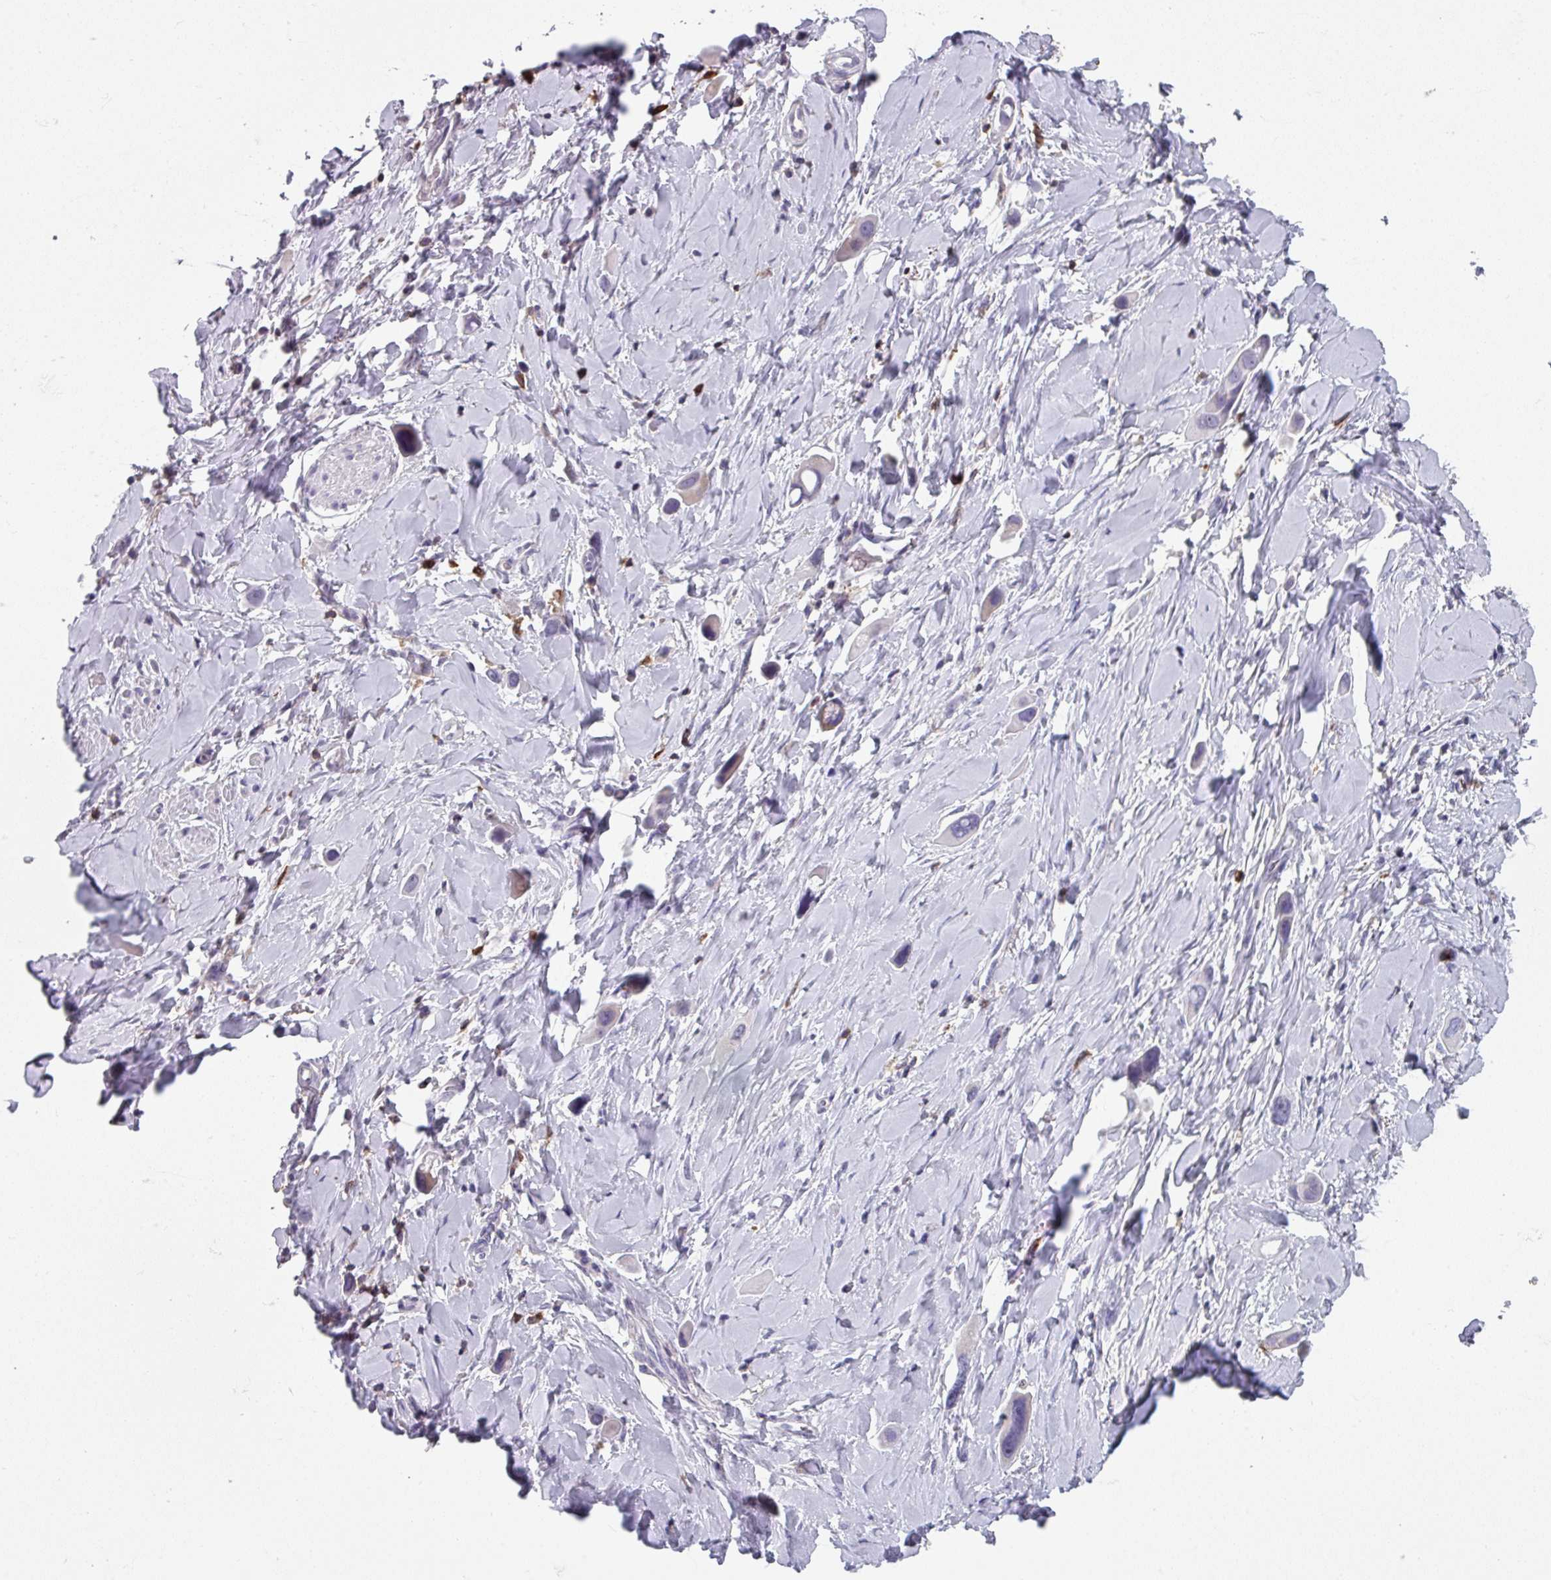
{"staining": {"intensity": "negative", "quantity": "none", "location": "none"}, "tissue": "lung cancer", "cell_type": "Tumor cells", "image_type": "cancer", "snomed": [{"axis": "morphology", "description": "Adenocarcinoma, NOS"}, {"axis": "topography", "description": "Lung"}], "caption": "Lung cancer (adenocarcinoma) was stained to show a protein in brown. There is no significant staining in tumor cells.", "gene": "EXOSC5", "patient": {"sex": "male", "age": 76}}